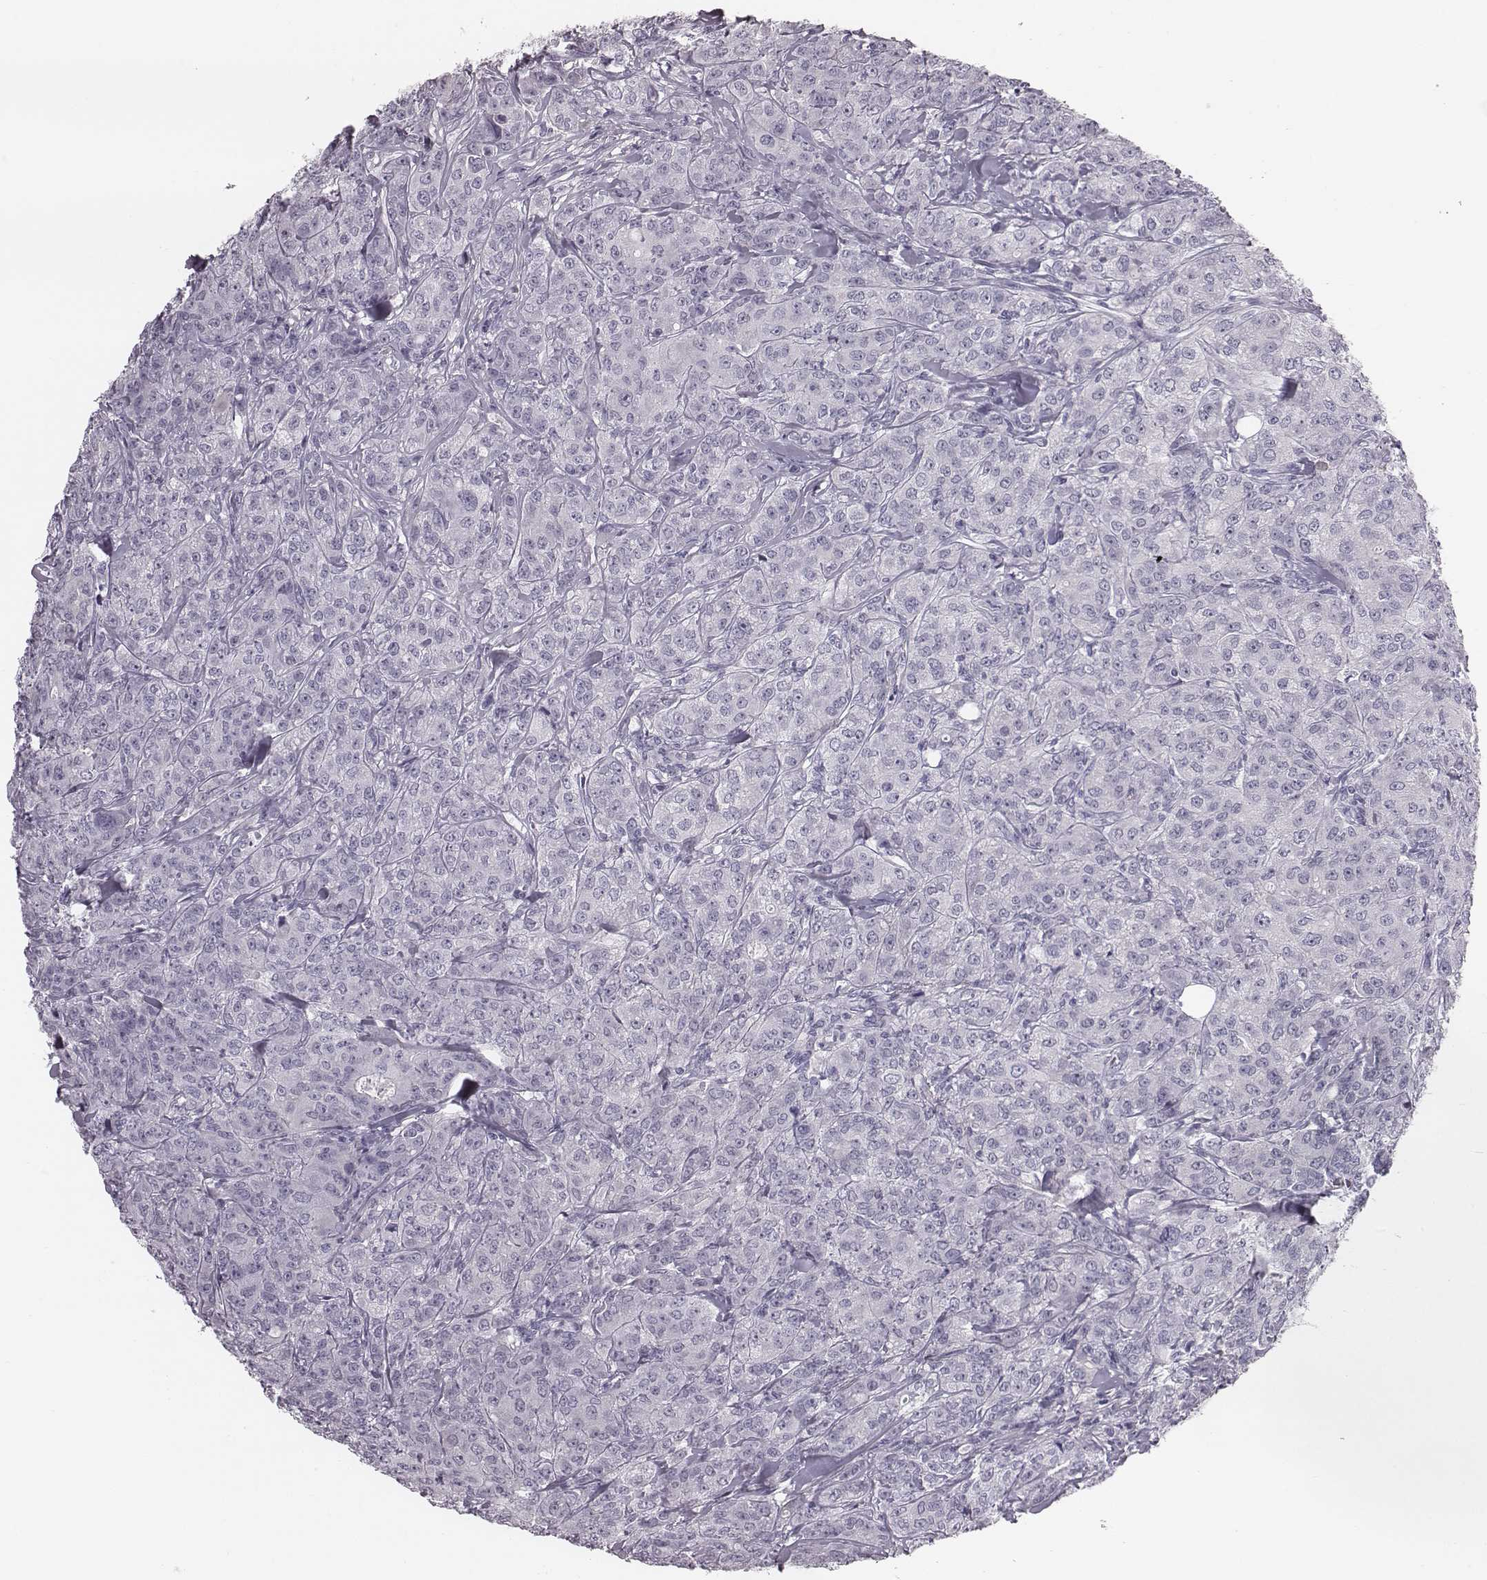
{"staining": {"intensity": "negative", "quantity": "none", "location": "none"}, "tissue": "breast cancer", "cell_type": "Tumor cells", "image_type": "cancer", "snomed": [{"axis": "morphology", "description": "Duct carcinoma"}, {"axis": "topography", "description": "Breast"}], "caption": "IHC photomicrograph of infiltrating ductal carcinoma (breast) stained for a protein (brown), which displays no positivity in tumor cells.", "gene": "CRISP1", "patient": {"sex": "female", "age": 43}}